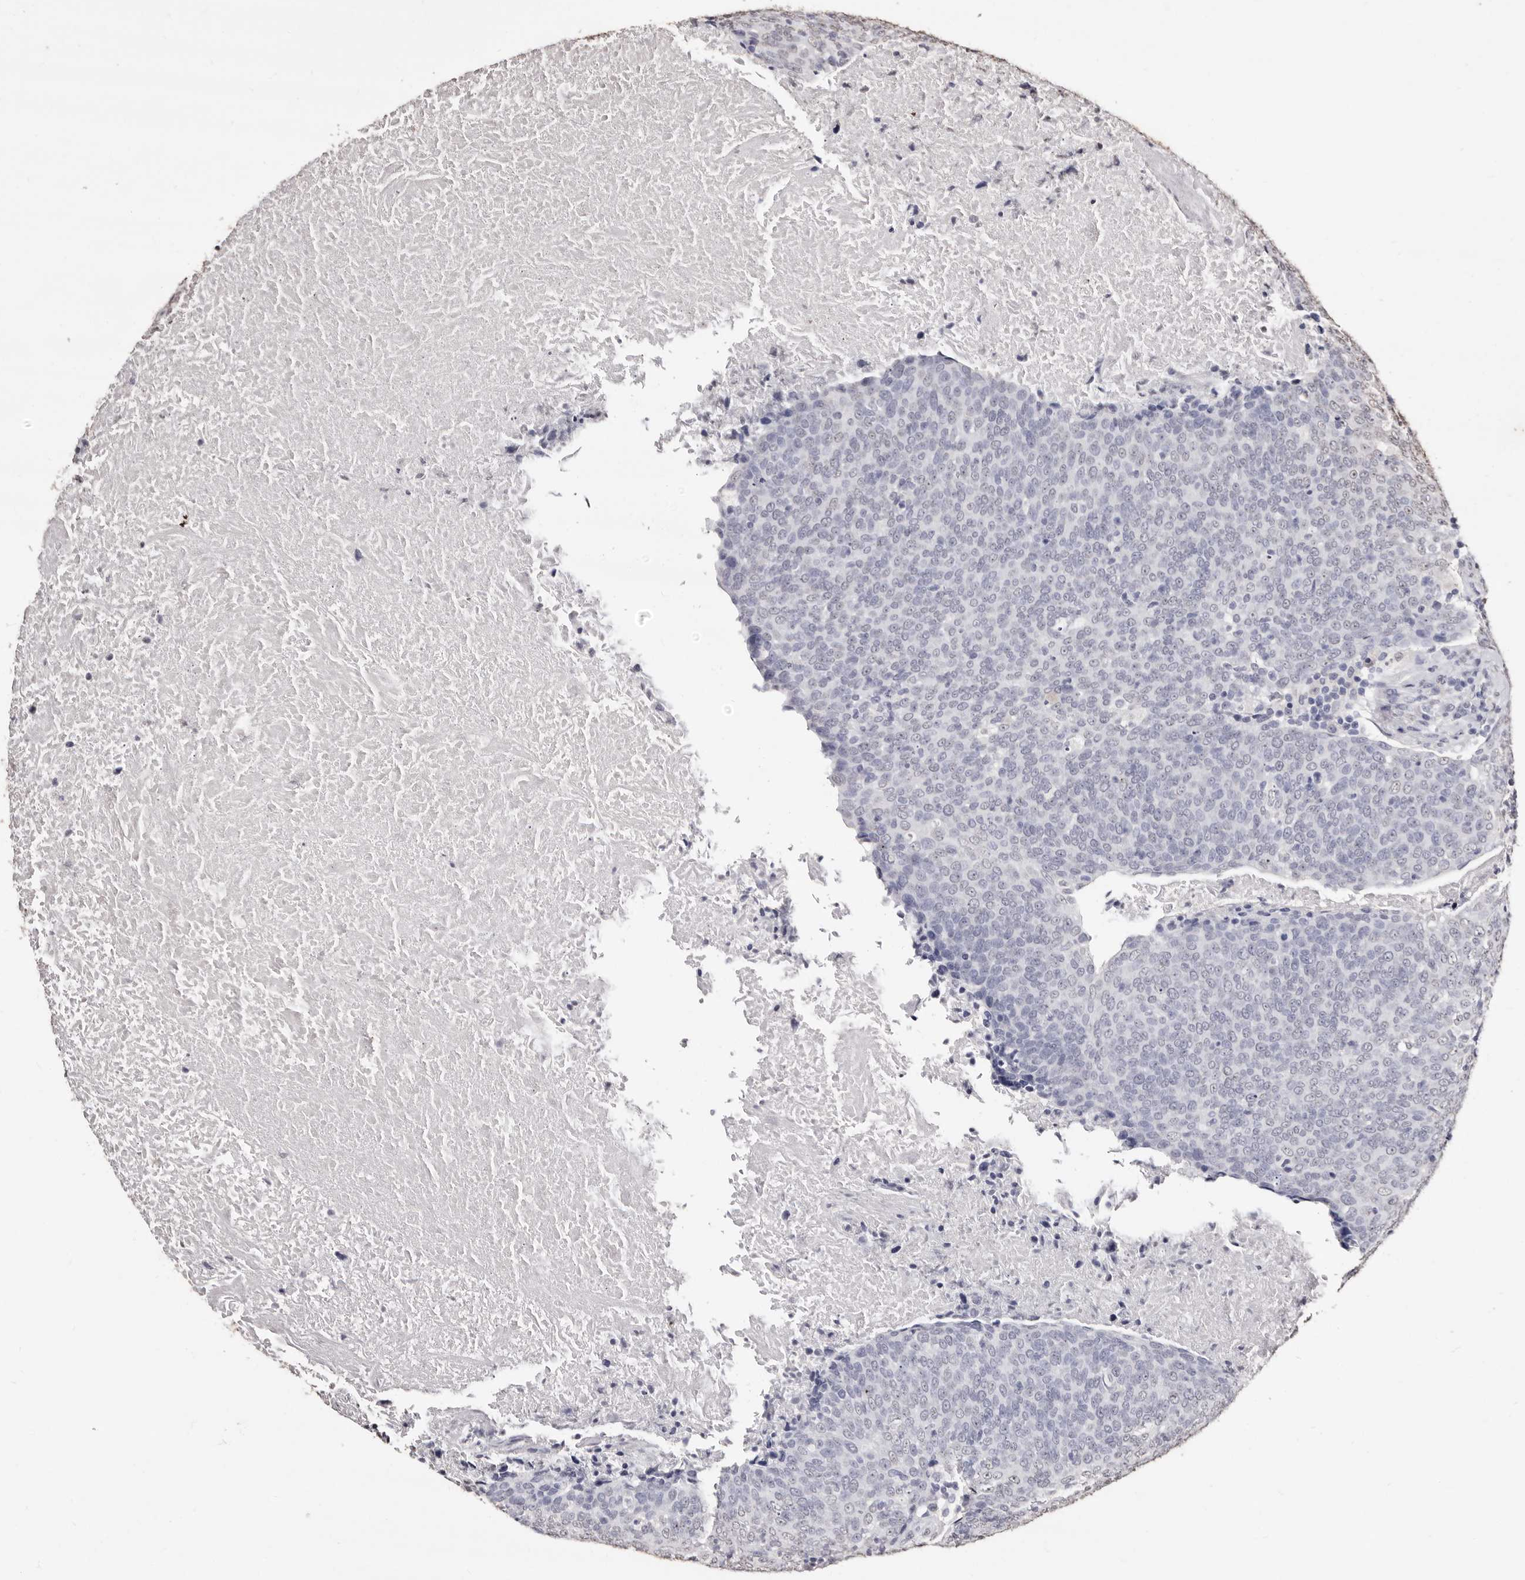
{"staining": {"intensity": "weak", "quantity": "25%-75%", "location": "nuclear"}, "tissue": "head and neck cancer", "cell_type": "Tumor cells", "image_type": "cancer", "snomed": [{"axis": "morphology", "description": "Squamous cell carcinoma, NOS"}, {"axis": "morphology", "description": "Squamous cell carcinoma, metastatic, NOS"}, {"axis": "topography", "description": "Lymph node"}, {"axis": "topography", "description": "Head-Neck"}], "caption": "Head and neck cancer (squamous cell carcinoma) tissue displays weak nuclear expression in about 25%-75% of tumor cells", "gene": "ERBB4", "patient": {"sex": "male", "age": 62}}